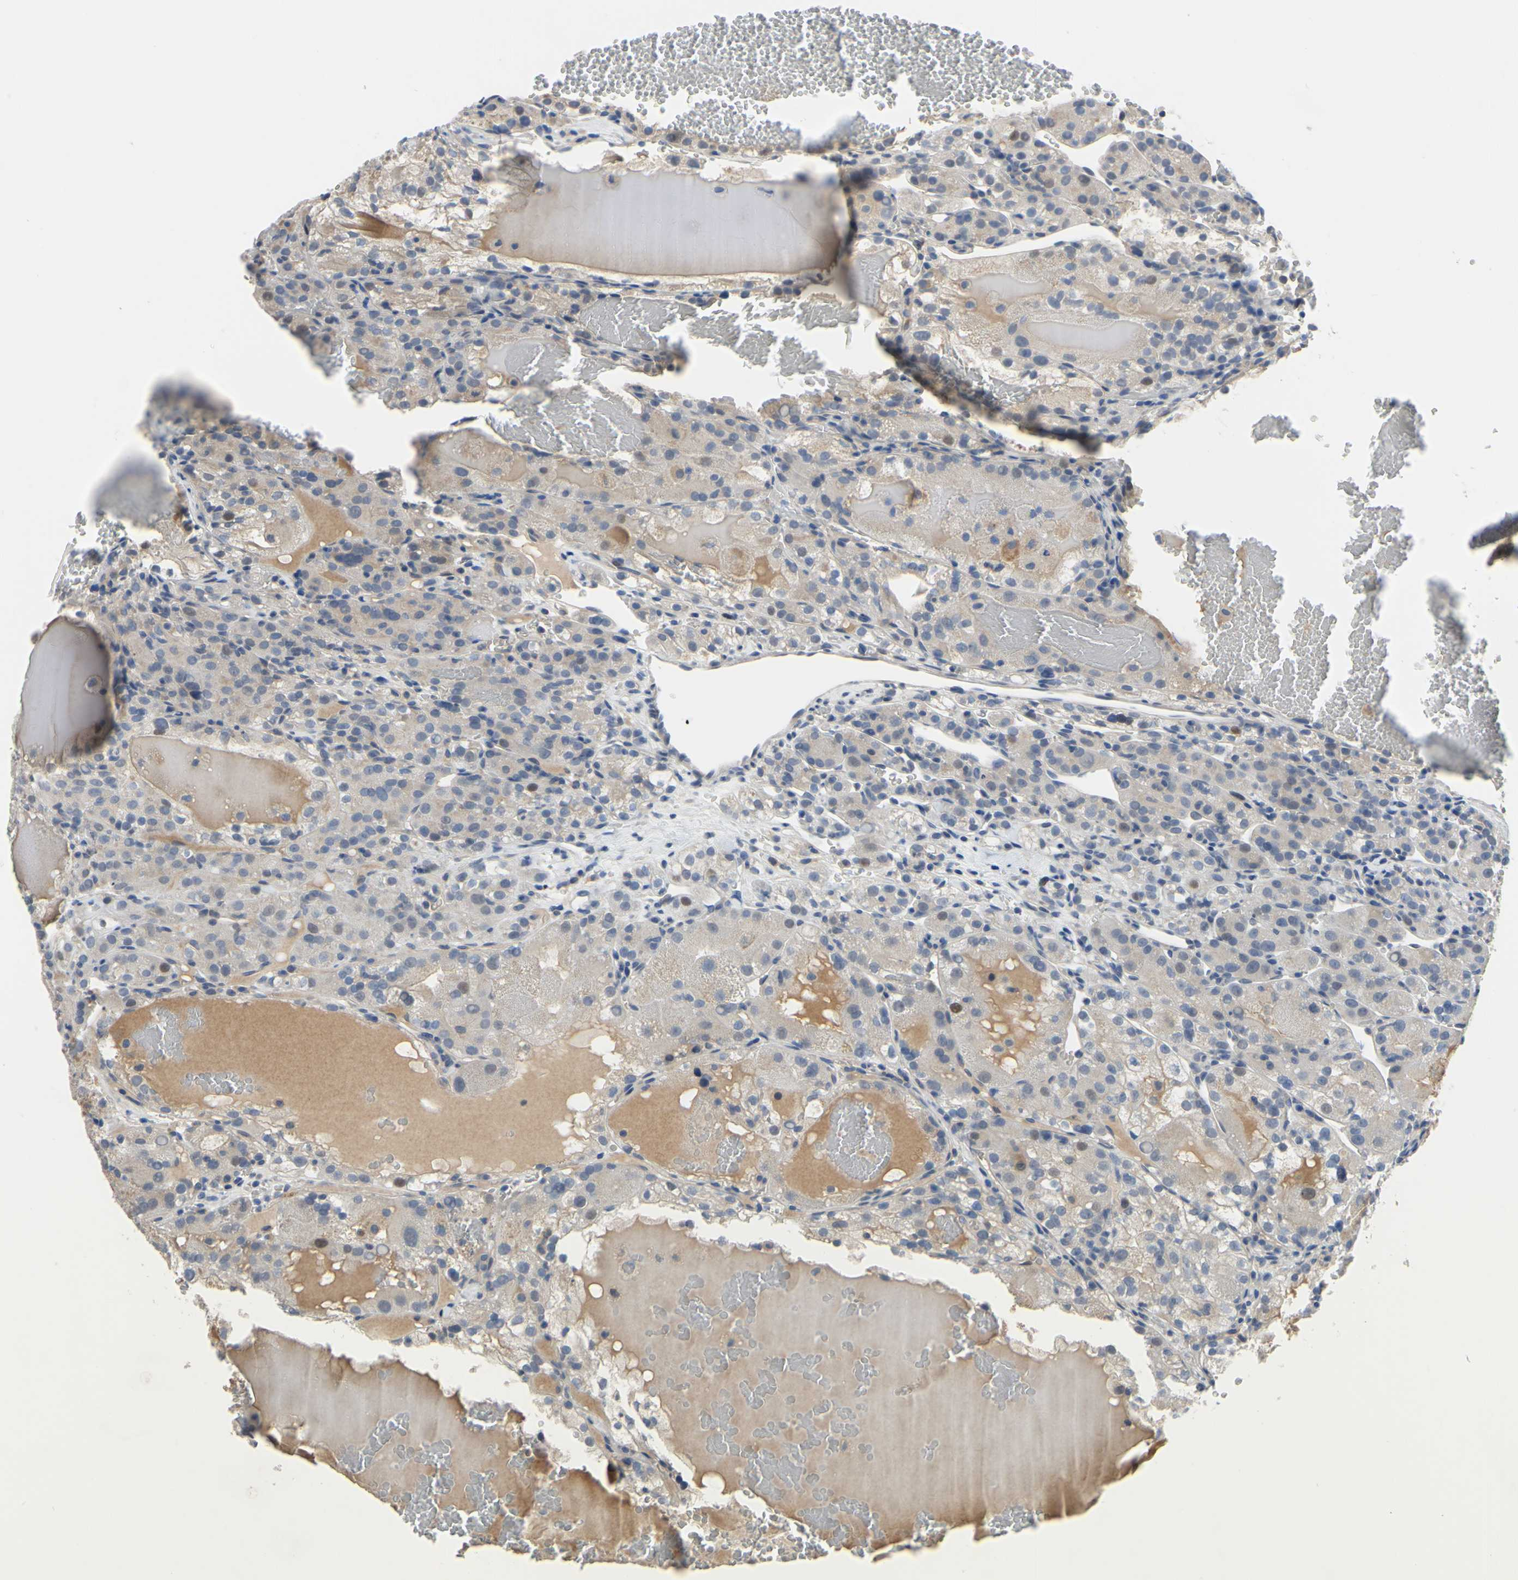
{"staining": {"intensity": "negative", "quantity": "none", "location": "none"}, "tissue": "renal cancer", "cell_type": "Tumor cells", "image_type": "cancer", "snomed": [{"axis": "morphology", "description": "Normal tissue, NOS"}, {"axis": "morphology", "description": "Adenocarcinoma, NOS"}, {"axis": "topography", "description": "Kidney"}], "caption": "High magnification brightfield microscopy of adenocarcinoma (renal) stained with DAB (brown) and counterstained with hematoxylin (blue): tumor cells show no significant expression.", "gene": "LHX9", "patient": {"sex": "male", "age": 61}}